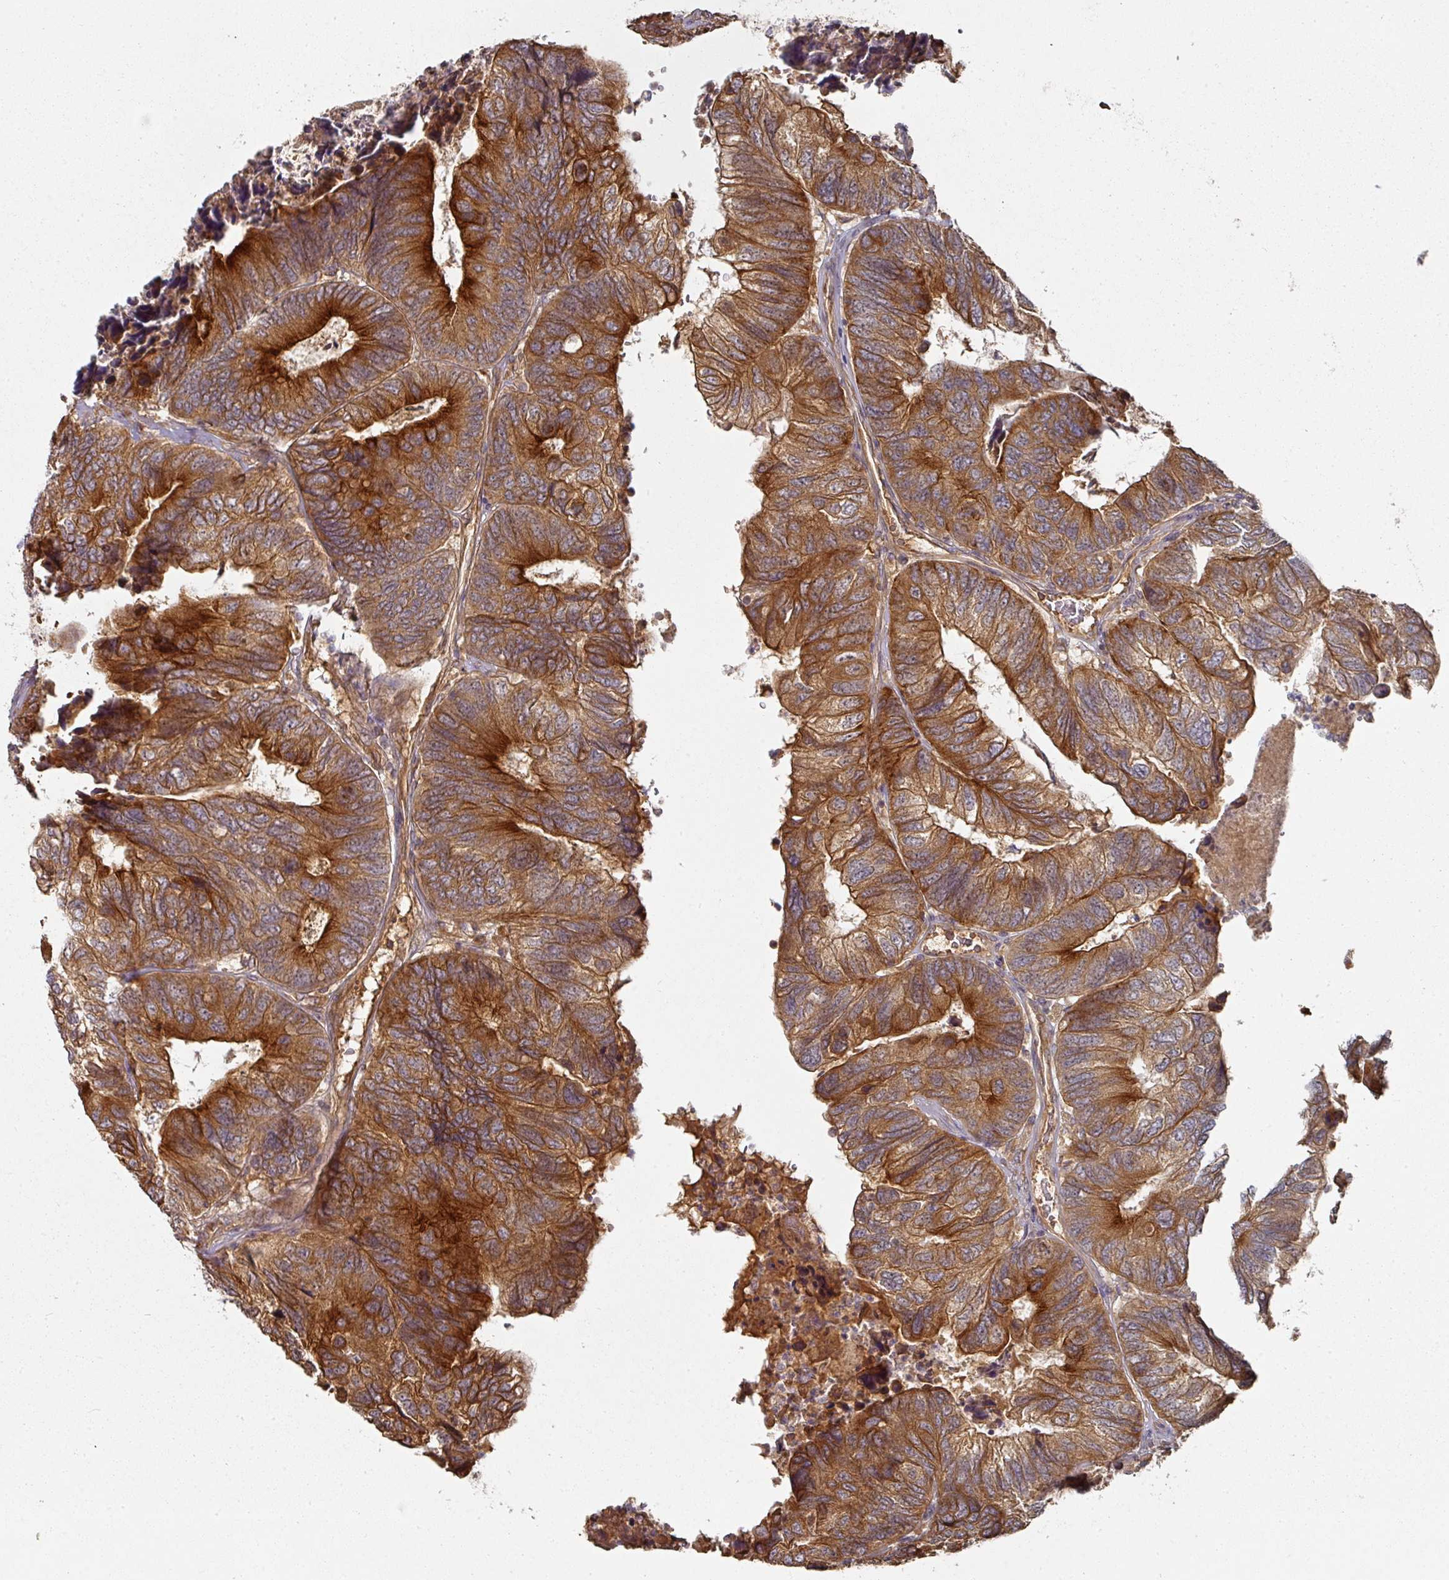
{"staining": {"intensity": "strong", "quantity": ">75%", "location": "cytoplasmic/membranous"}, "tissue": "colorectal cancer", "cell_type": "Tumor cells", "image_type": "cancer", "snomed": [{"axis": "morphology", "description": "Adenocarcinoma, NOS"}, {"axis": "topography", "description": "Colon"}], "caption": "About >75% of tumor cells in colorectal adenocarcinoma exhibit strong cytoplasmic/membranous protein expression as visualized by brown immunohistochemical staining.", "gene": "CEP95", "patient": {"sex": "female", "age": 67}}